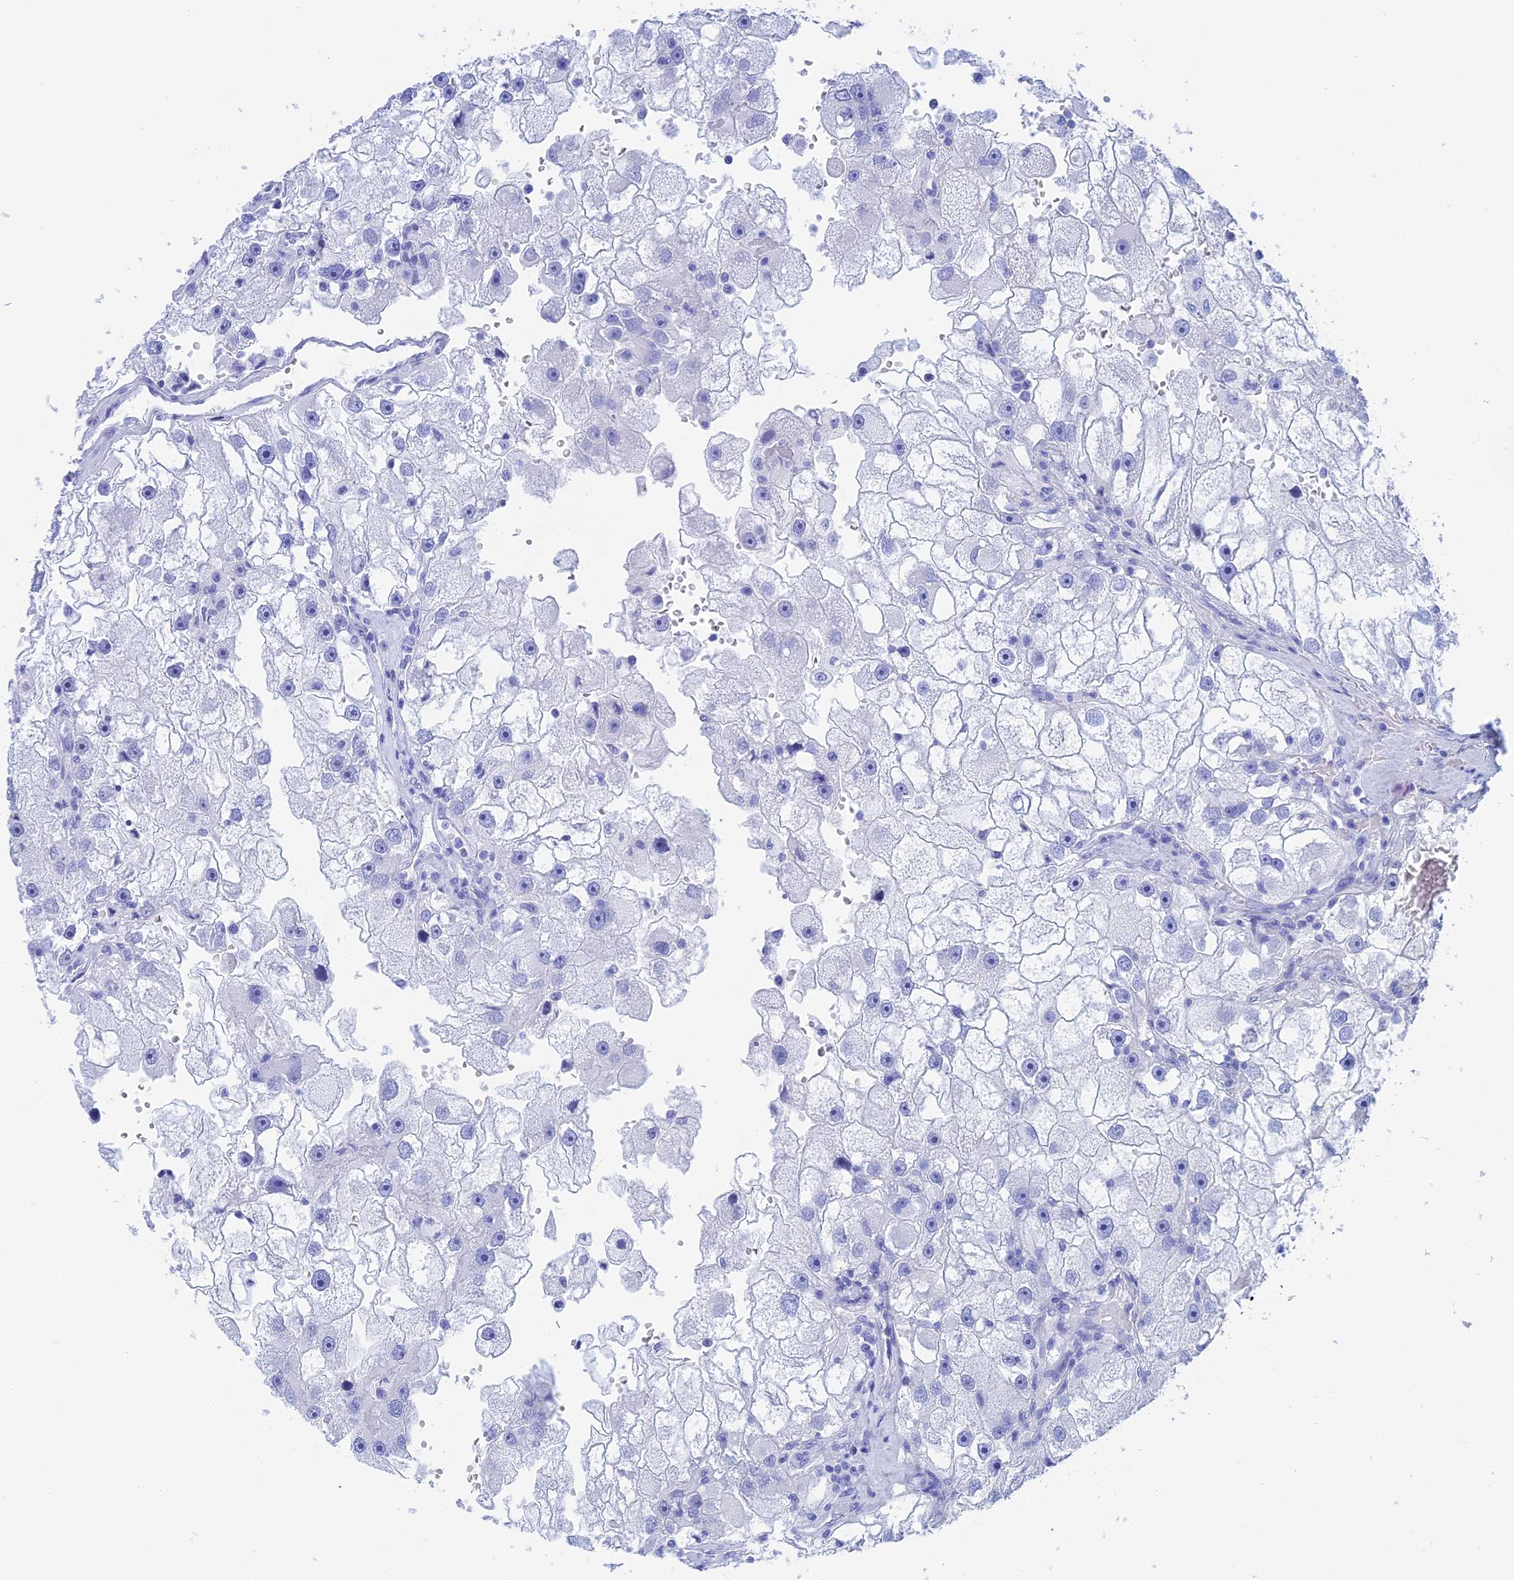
{"staining": {"intensity": "negative", "quantity": "none", "location": "none"}, "tissue": "renal cancer", "cell_type": "Tumor cells", "image_type": "cancer", "snomed": [{"axis": "morphology", "description": "Adenocarcinoma, NOS"}, {"axis": "topography", "description": "Kidney"}], "caption": "This image is of renal cancer stained with immunohistochemistry (IHC) to label a protein in brown with the nuclei are counter-stained blue. There is no staining in tumor cells.", "gene": "TEX101", "patient": {"sex": "male", "age": 63}}